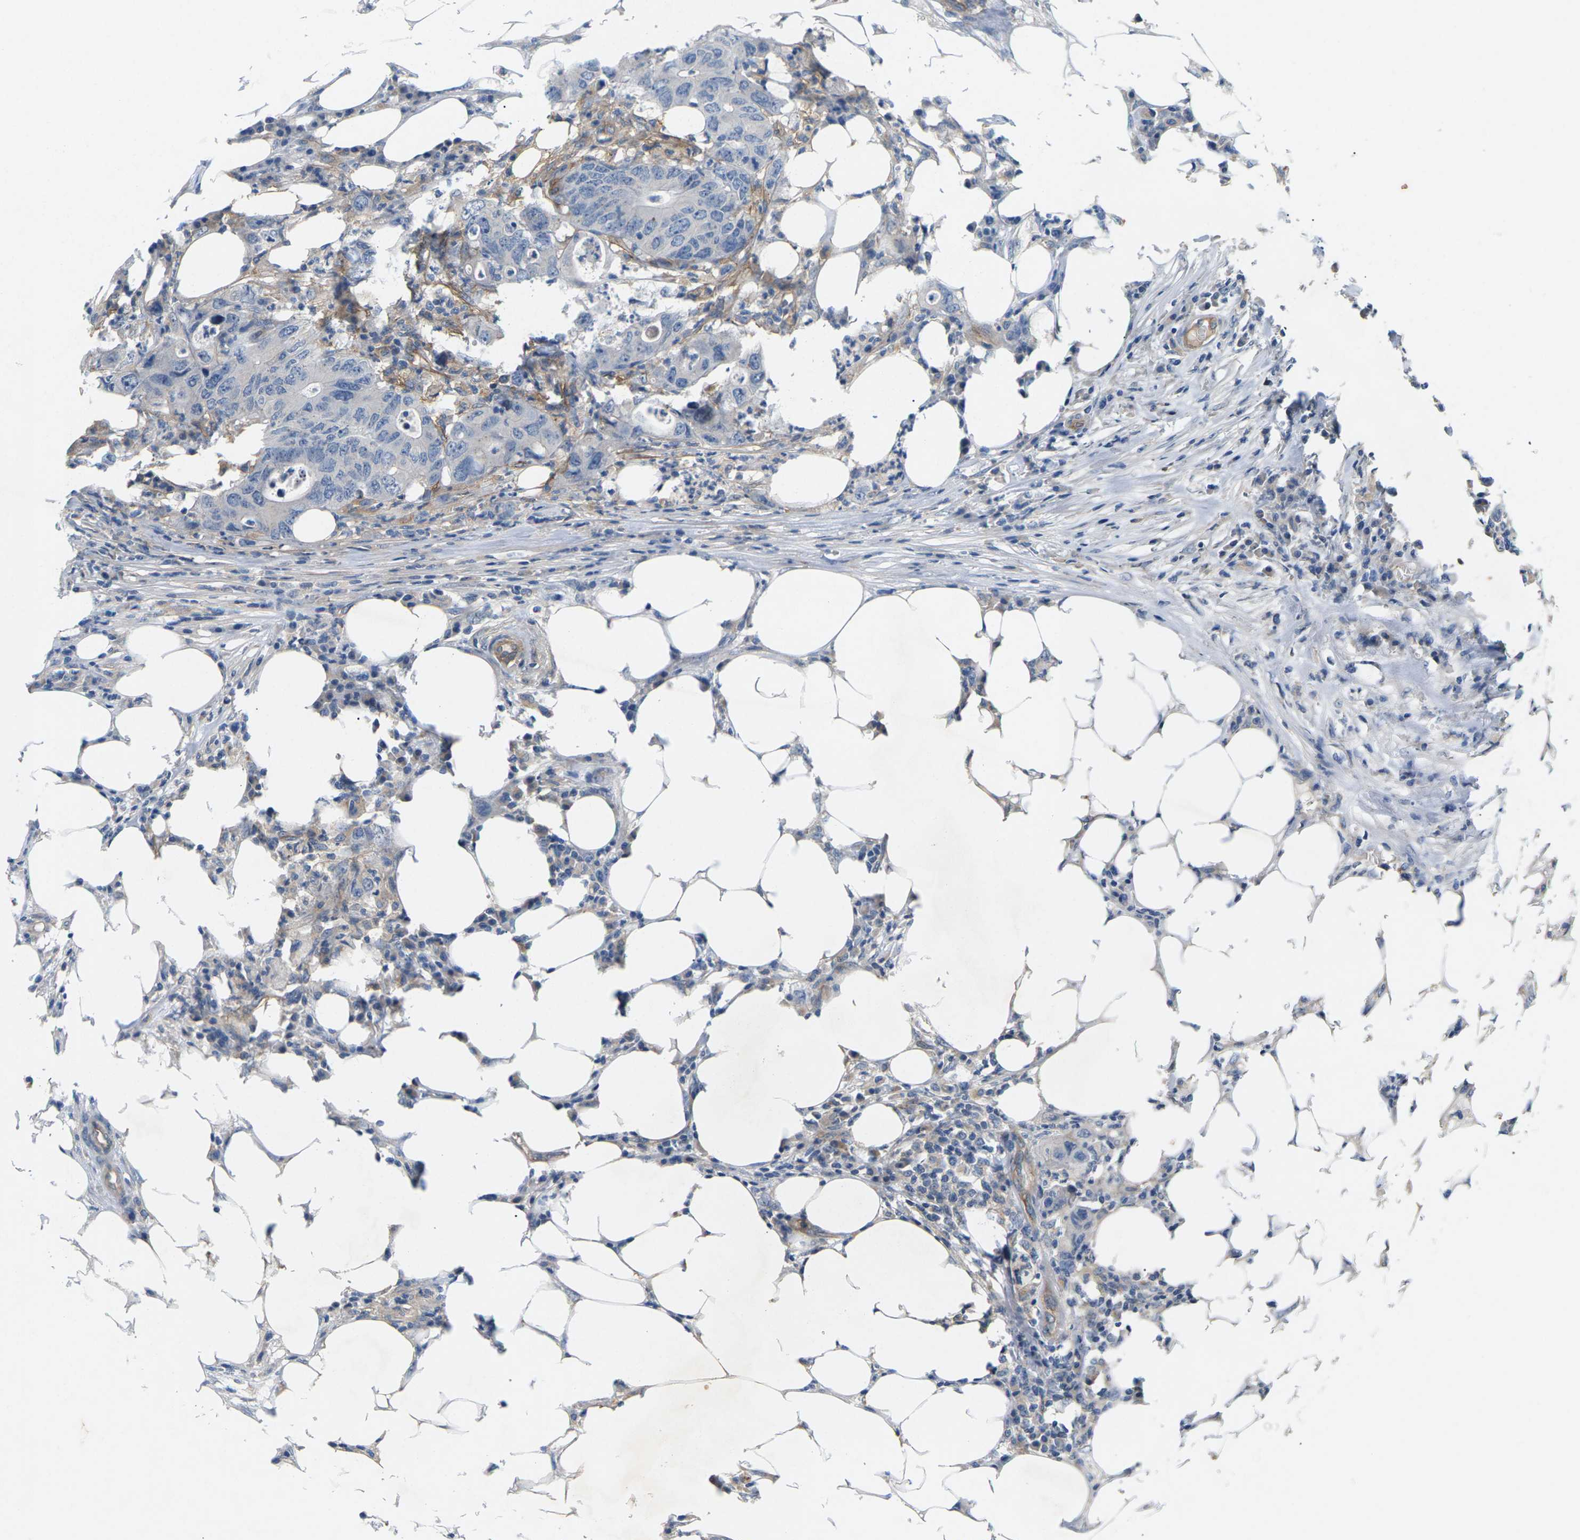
{"staining": {"intensity": "negative", "quantity": "none", "location": "none"}, "tissue": "colorectal cancer", "cell_type": "Tumor cells", "image_type": "cancer", "snomed": [{"axis": "morphology", "description": "Adenocarcinoma, NOS"}, {"axis": "topography", "description": "Colon"}], "caption": "This is an immunohistochemistry micrograph of colorectal adenocarcinoma. There is no staining in tumor cells.", "gene": "ITGA5", "patient": {"sex": "male", "age": 71}}